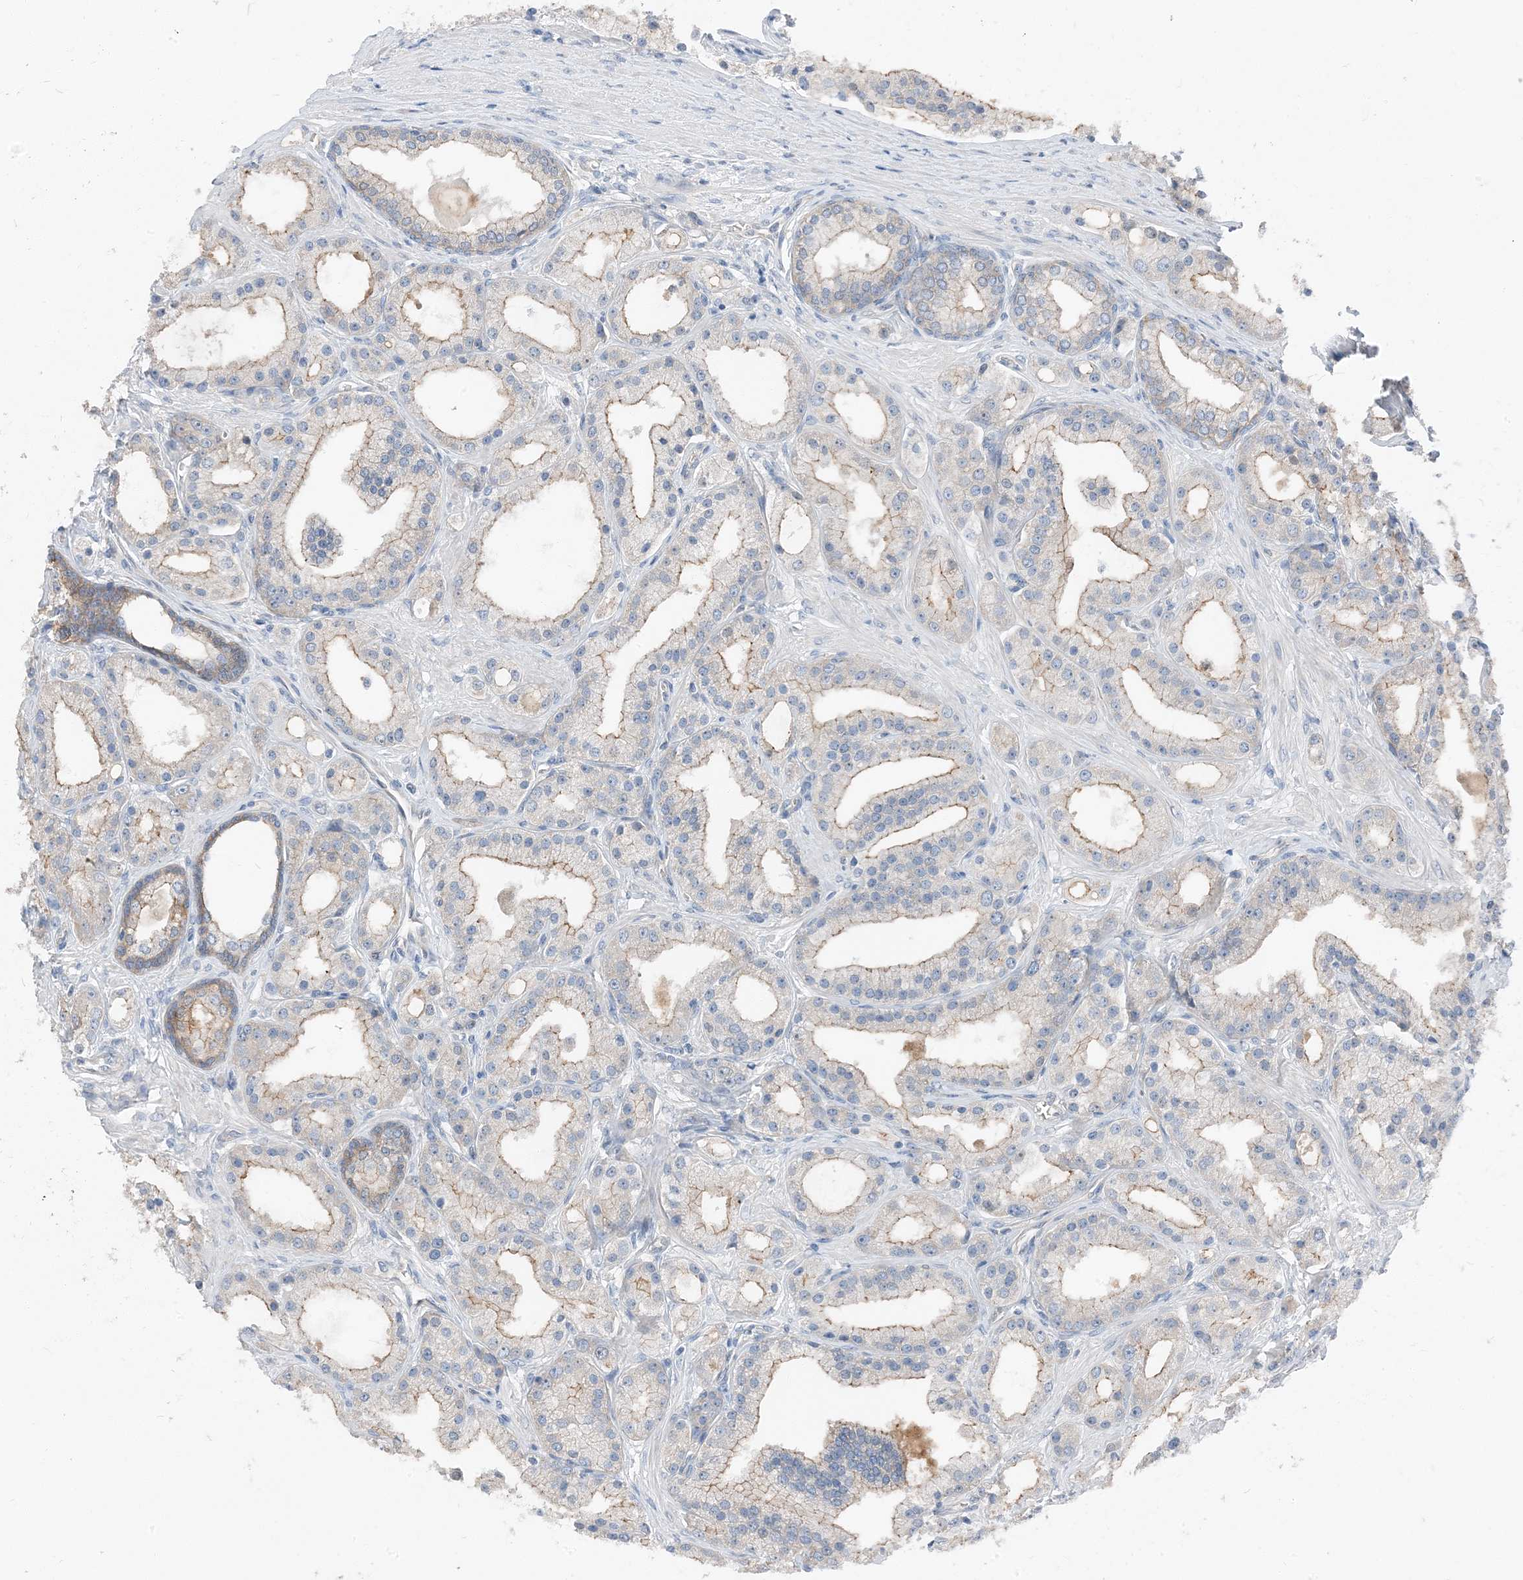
{"staining": {"intensity": "weak", "quantity": "25%-75%", "location": "cytoplasmic/membranous"}, "tissue": "prostate cancer", "cell_type": "Tumor cells", "image_type": "cancer", "snomed": [{"axis": "morphology", "description": "Adenocarcinoma, Low grade"}, {"axis": "topography", "description": "Prostate"}], "caption": "The immunohistochemical stain shows weak cytoplasmic/membranous expression in tumor cells of prostate adenocarcinoma (low-grade) tissue.", "gene": "NCOA7", "patient": {"sex": "male", "age": 67}}